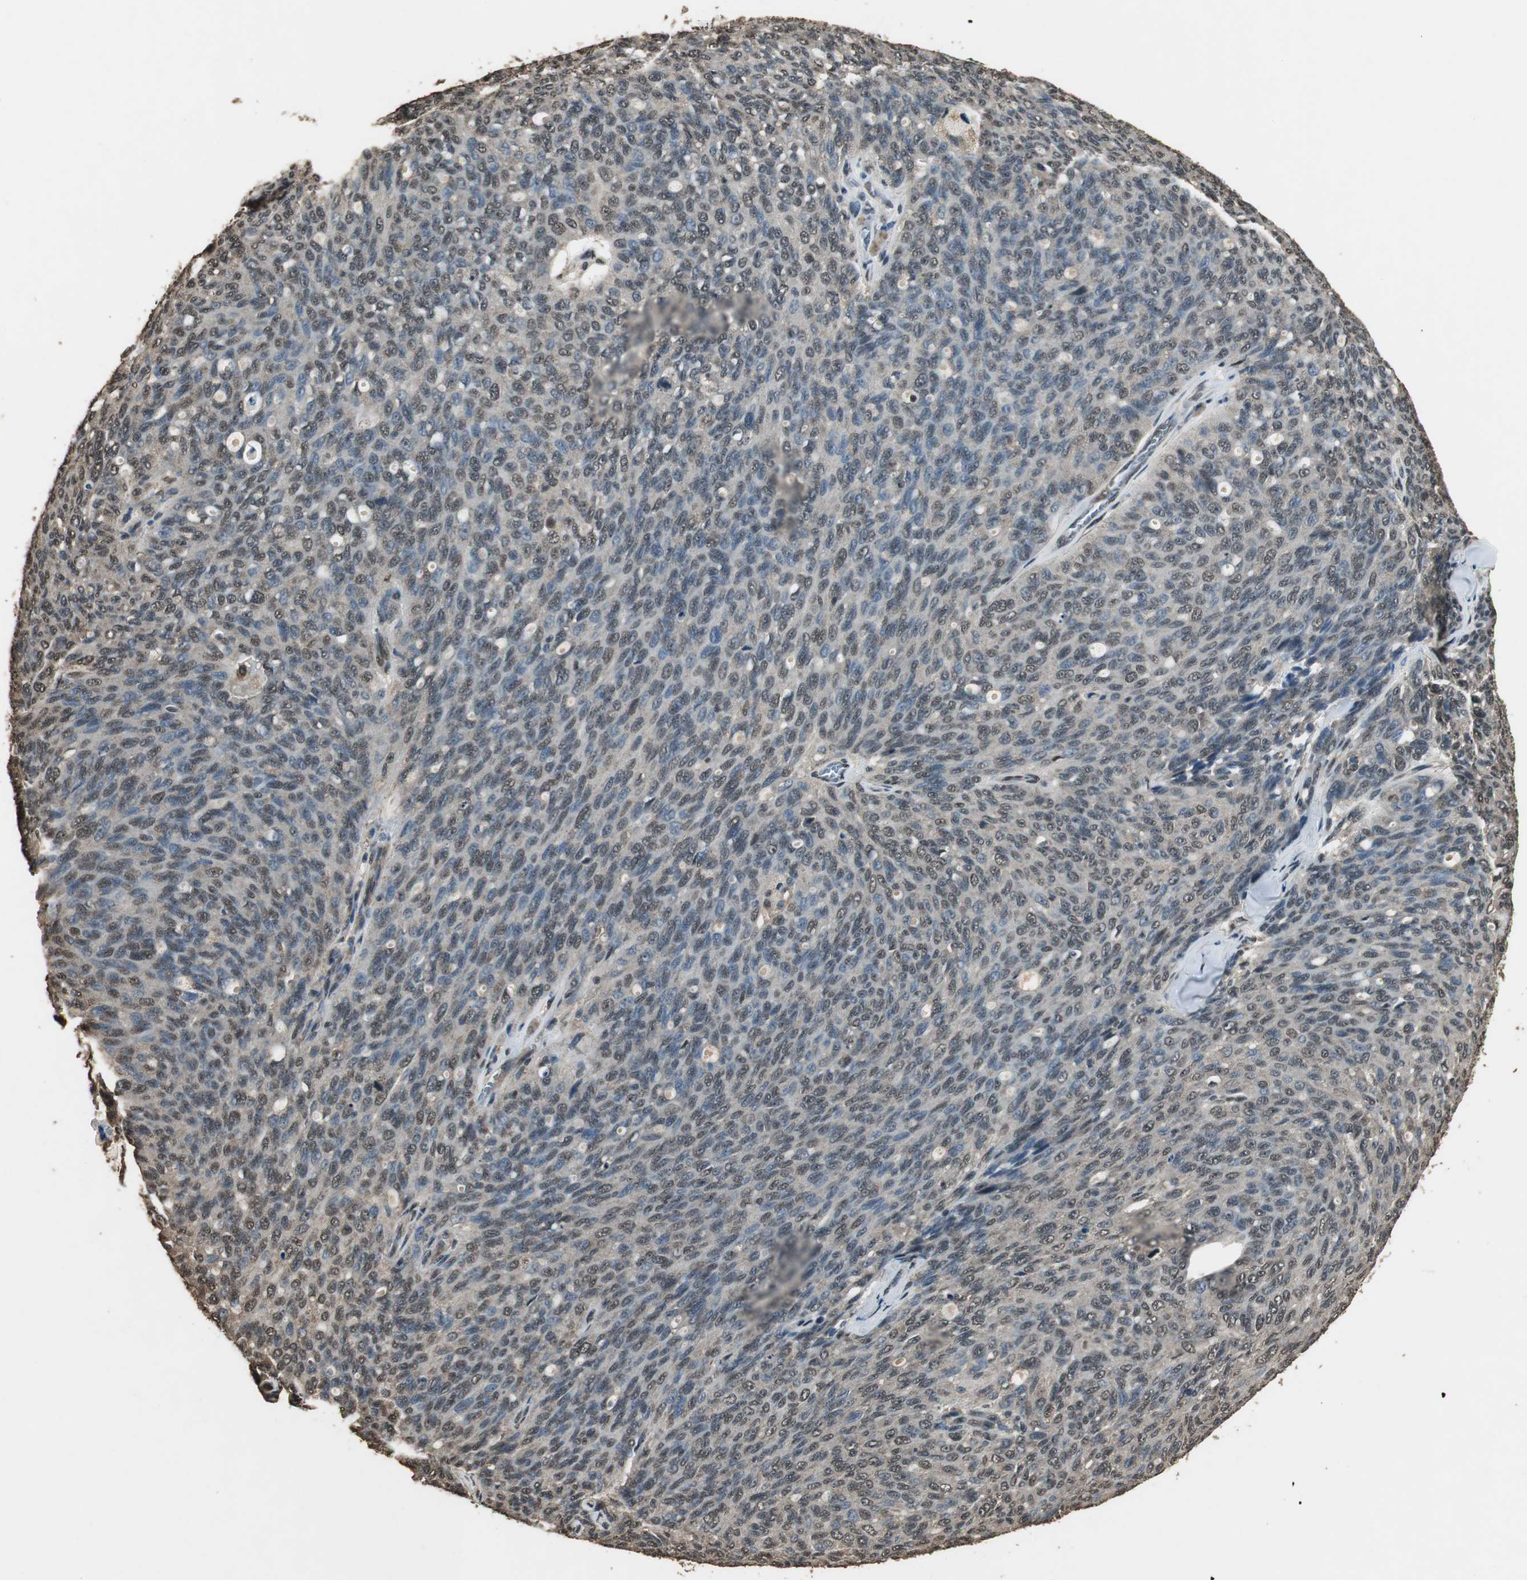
{"staining": {"intensity": "moderate", "quantity": "25%-75%", "location": "cytoplasmic/membranous,nuclear"}, "tissue": "ovarian cancer", "cell_type": "Tumor cells", "image_type": "cancer", "snomed": [{"axis": "morphology", "description": "Carcinoma, endometroid"}, {"axis": "topography", "description": "Ovary"}], "caption": "Ovarian cancer (endometroid carcinoma) tissue reveals moderate cytoplasmic/membranous and nuclear positivity in about 25%-75% of tumor cells", "gene": "PPP1R13B", "patient": {"sex": "female", "age": 60}}